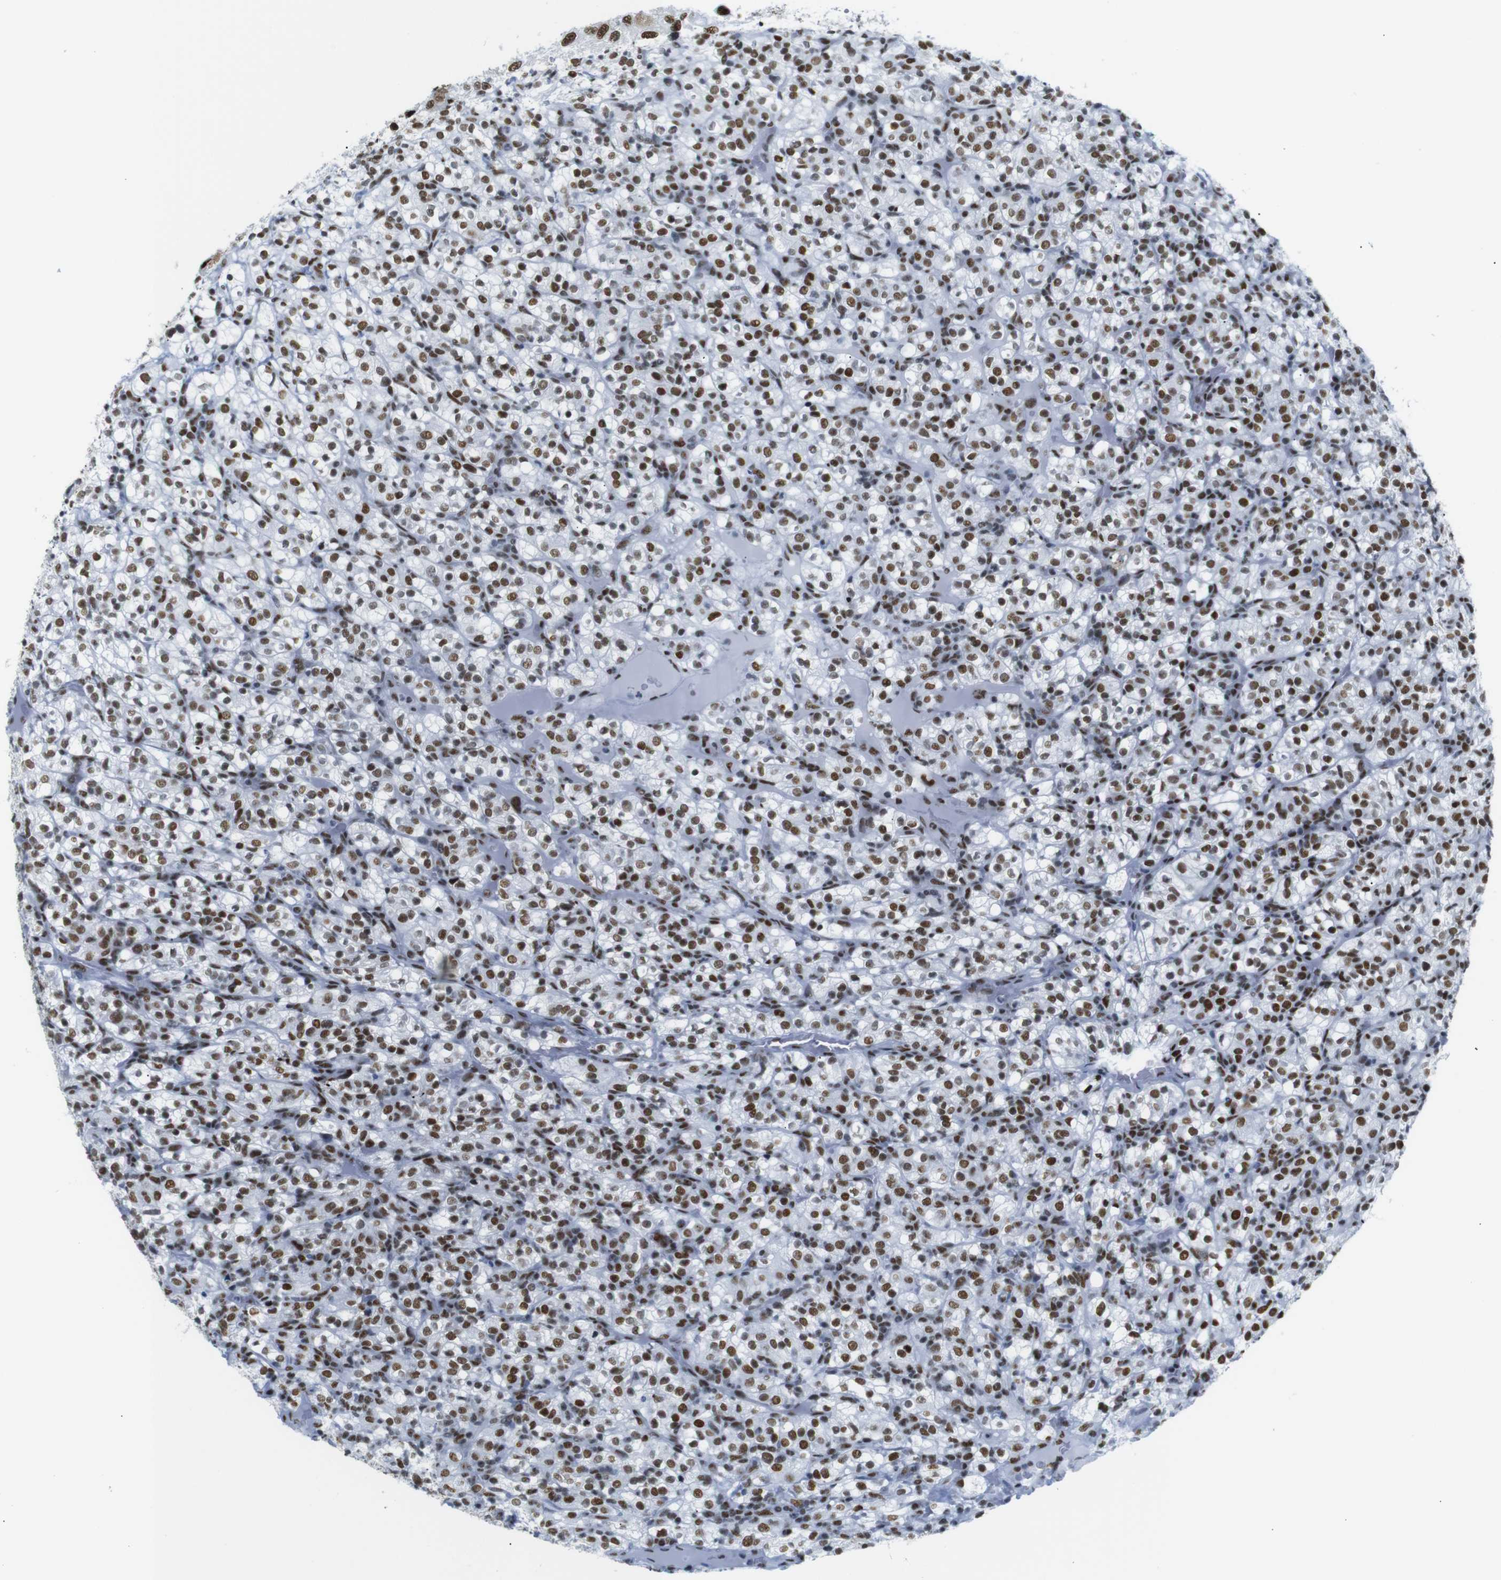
{"staining": {"intensity": "strong", "quantity": ">75%", "location": "nuclear"}, "tissue": "renal cancer", "cell_type": "Tumor cells", "image_type": "cancer", "snomed": [{"axis": "morphology", "description": "Normal tissue, NOS"}, {"axis": "morphology", "description": "Adenocarcinoma, NOS"}, {"axis": "topography", "description": "Kidney"}], "caption": "Immunohistochemistry (IHC) of human renal cancer (adenocarcinoma) demonstrates high levels of strong nuclear expression in approximately >75% of tumor cells.", "gene": "TRA2B", "patient": {"sex": "female", "age": 72}}